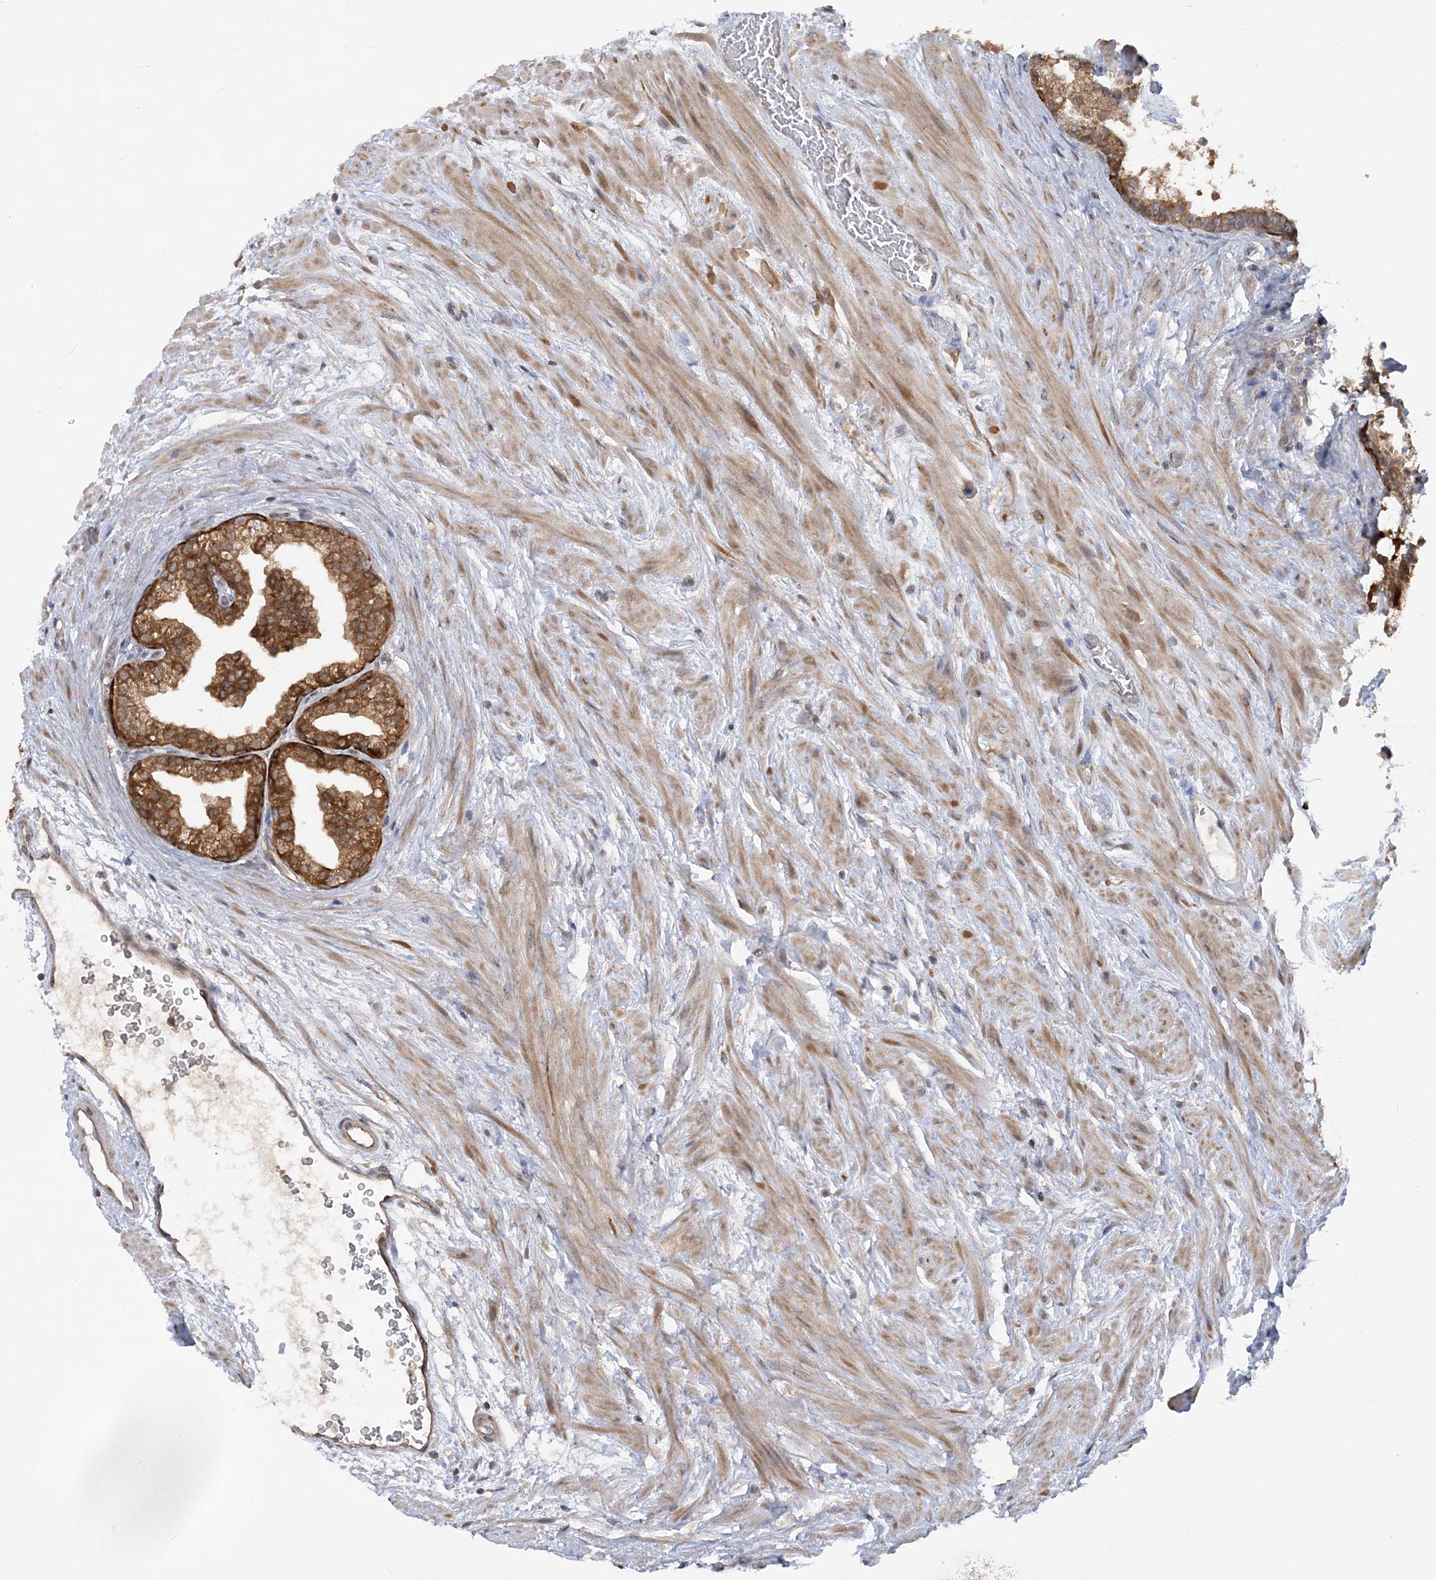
{"staining": {"intensity": "moderate", "quantity": ">75%", "location": "cytoplasmic/membranous"}, "tissue": "prostate", "cell_type": "Glandular cells", "image_type": "normal", "snomed": [{"axis": "morphology", "description": "Normal tissue, NOS"}, {"axis": "topography", "description": "Prostate"}], "caption": "Unremarkable prostate demonstrates moderate cytoplasmic/membranous expression in about >75% of glandular cells, visualized by immunohistochemistry. Nuclei are stained in blue.", "gene": "MMADHC", "patient": {"sex": "male", "age": 48}}